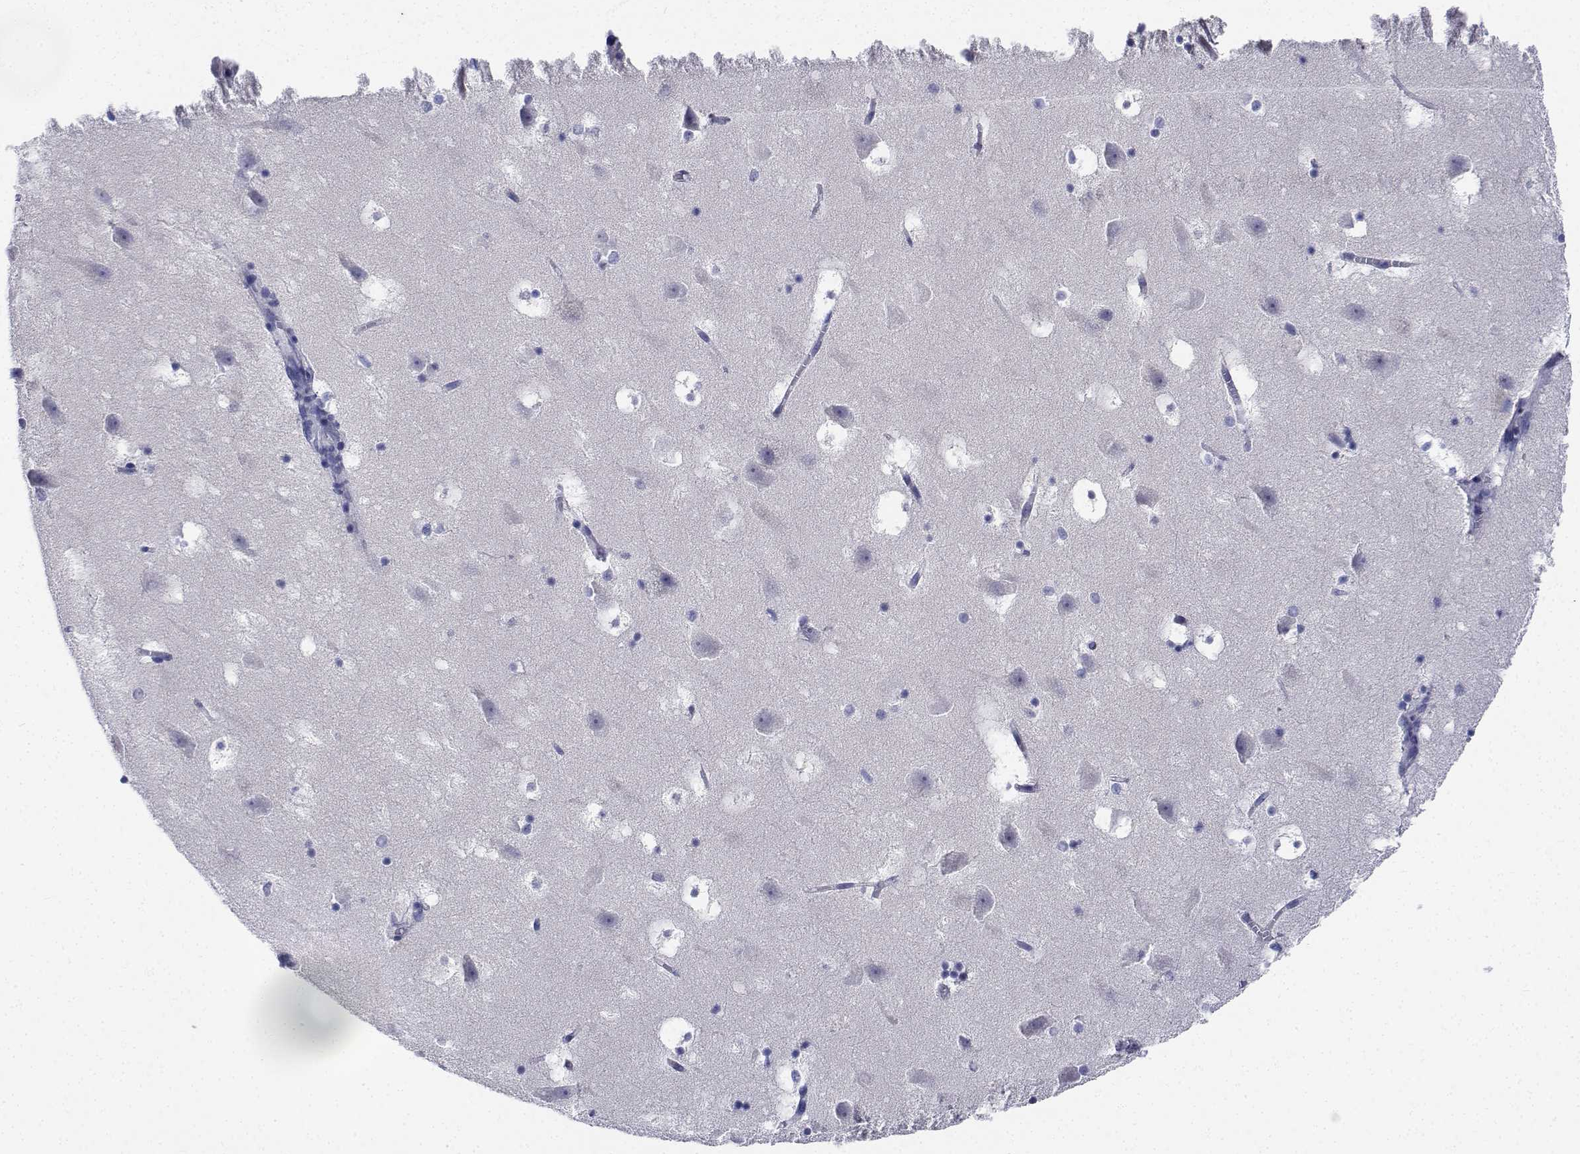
{"staining": {"intensity": "negative", "quantity": "none", "location": "none"}, "tissue": "hippocampus", "cell_type": "Glial cells", "image_type": "normal", "snomed": [{"axis": "morphology", "description": "Normal tissue, NOS"}, {"axis": "topography", "description": "Hippocampus"}], "caption": "A high-resolution image shows immunohistochemistry (IHC) staining of normal hippocampus, which shows no significant positivity in glial cells.", "gene": "CDHR3", "patient": {"sex": "male", "age": 58}}